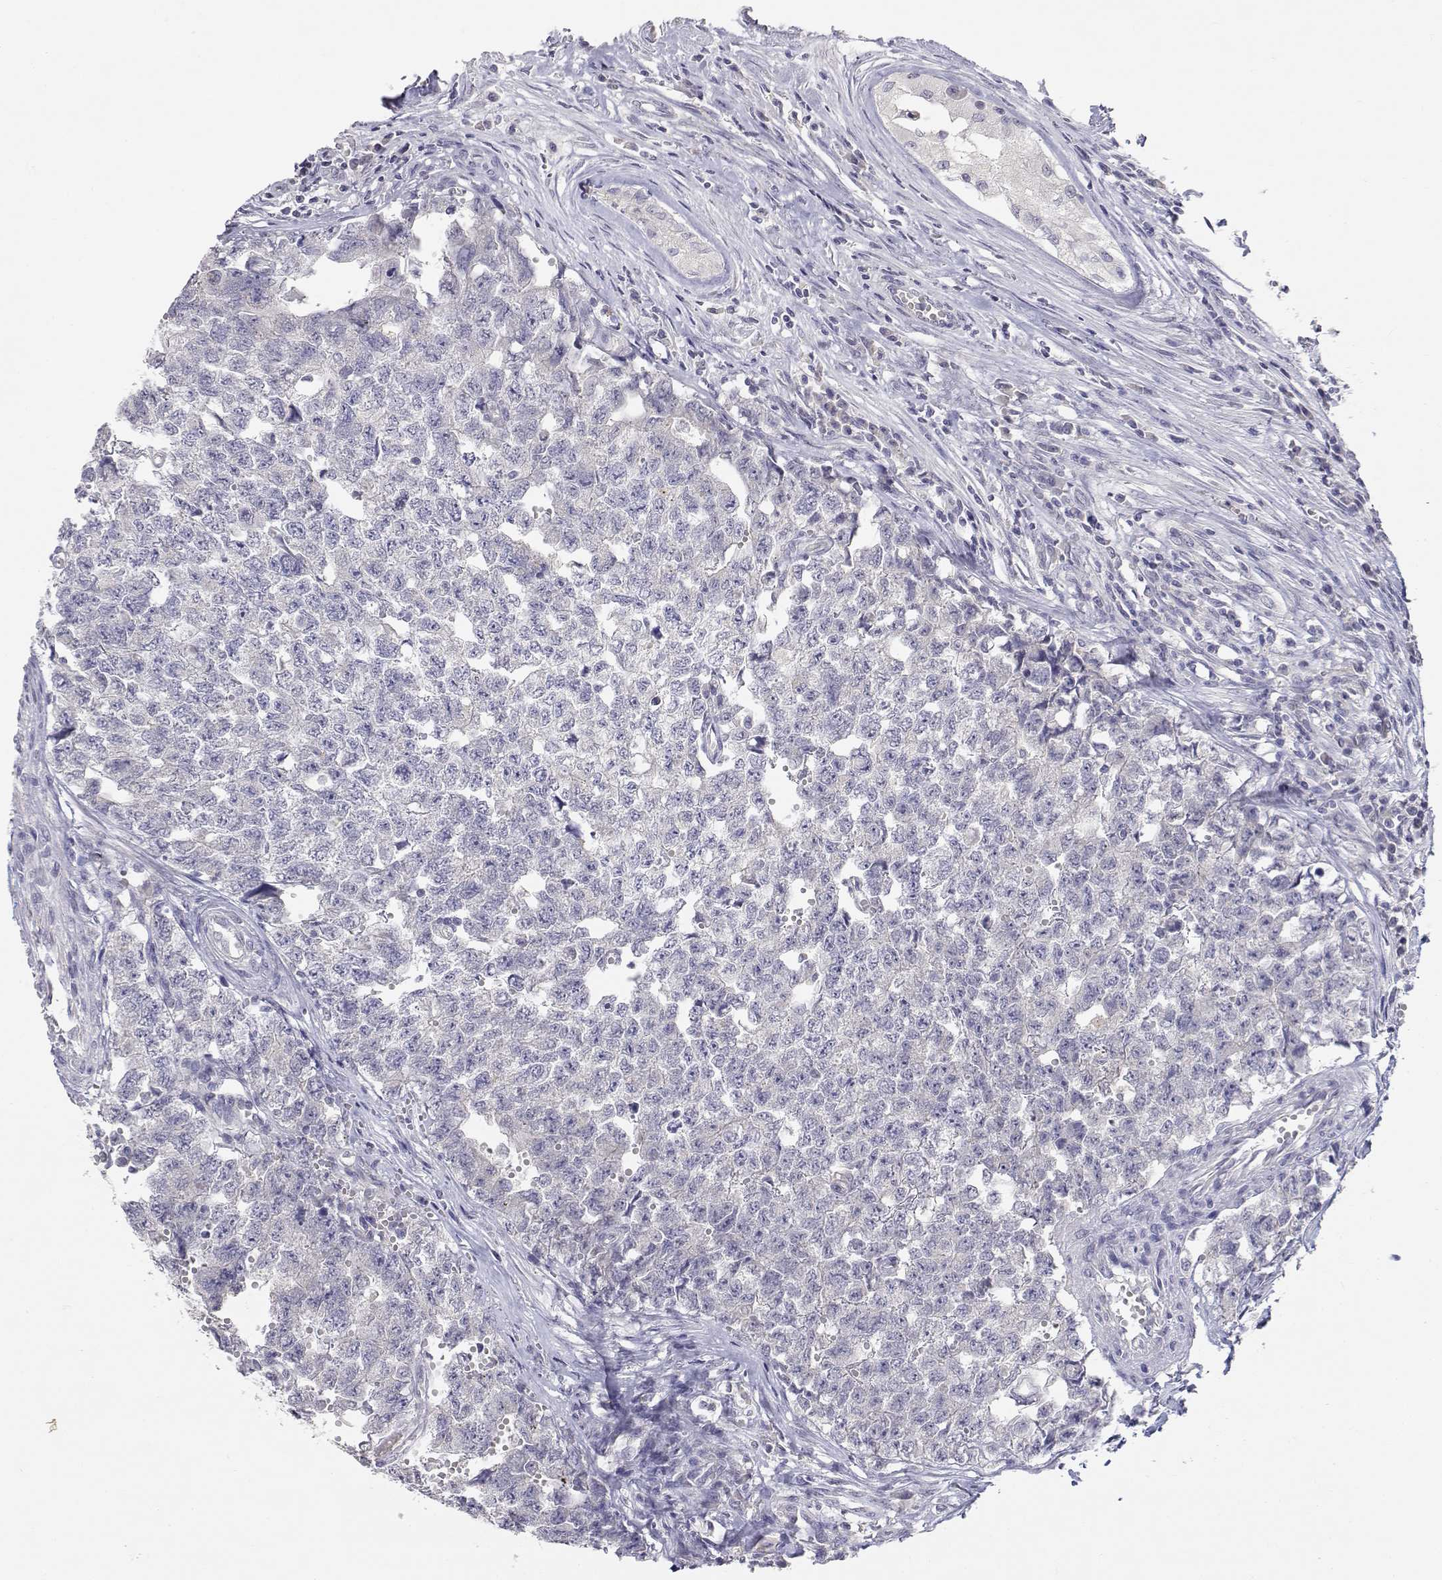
{"staining": {"intensity": "negative", "quantity": "none", "location": "none"}, "tissue": "testis cancer", "cell_type": "Tumor cells", "image_type": "cancer", "snomed": [{"axis": "morphology", "description": "Seminoma, NOS"}, {"axis": "morphology", "description": "Carcinoma, Embryonal, NOS"}, {"axis": "topography", "description": "Testis"}], "caption": "Protein analysis of testis cancer shows no significant expression in tumor cells.", "gene": "ADA", "patient": {"sex": "male", "age": 22}}